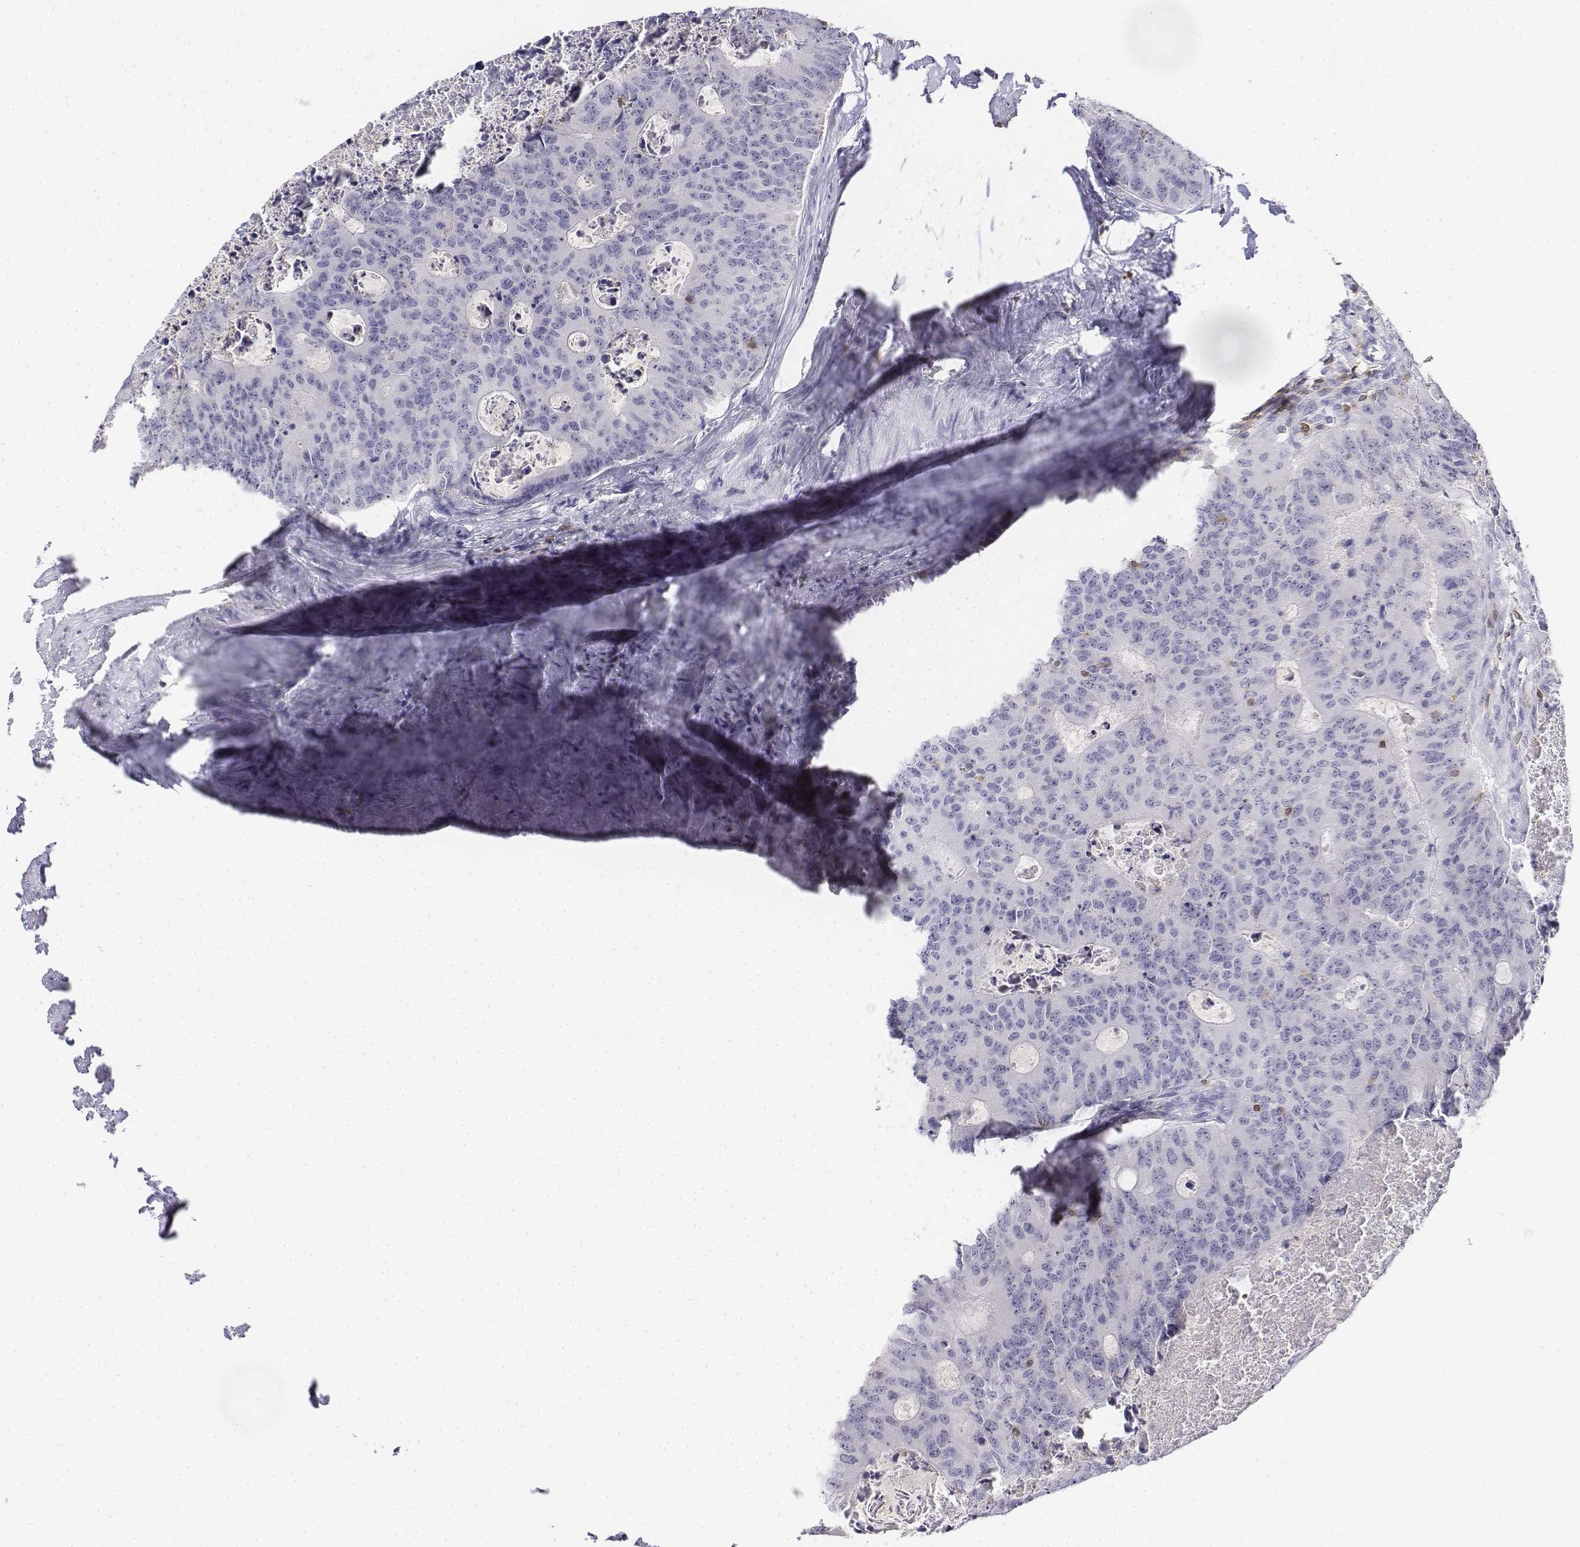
{"staining": {"intensity": "negative", "quantity": "none", "location": "none"}, "tissue": "colorectal cancer", "cell_type": "Tumor cells", "image_type": "cancer", "snomed": [{"axis": "morphology", "description": "Adenocarcinoma, NOS"}, {"axis": "topography", "description": "Colon"}], "caption": "A histopathology image of human colorectal cancer (adenocarcinoma) is negative for staining in tumor cells. The staining was performed using DAB to visualize the protein expression in brown, while the nuclei were stained in blue with hematoxylin (Magnification: 20x).", "gene": "CD3E", "patient": {"sex": "male", "age": 67}}